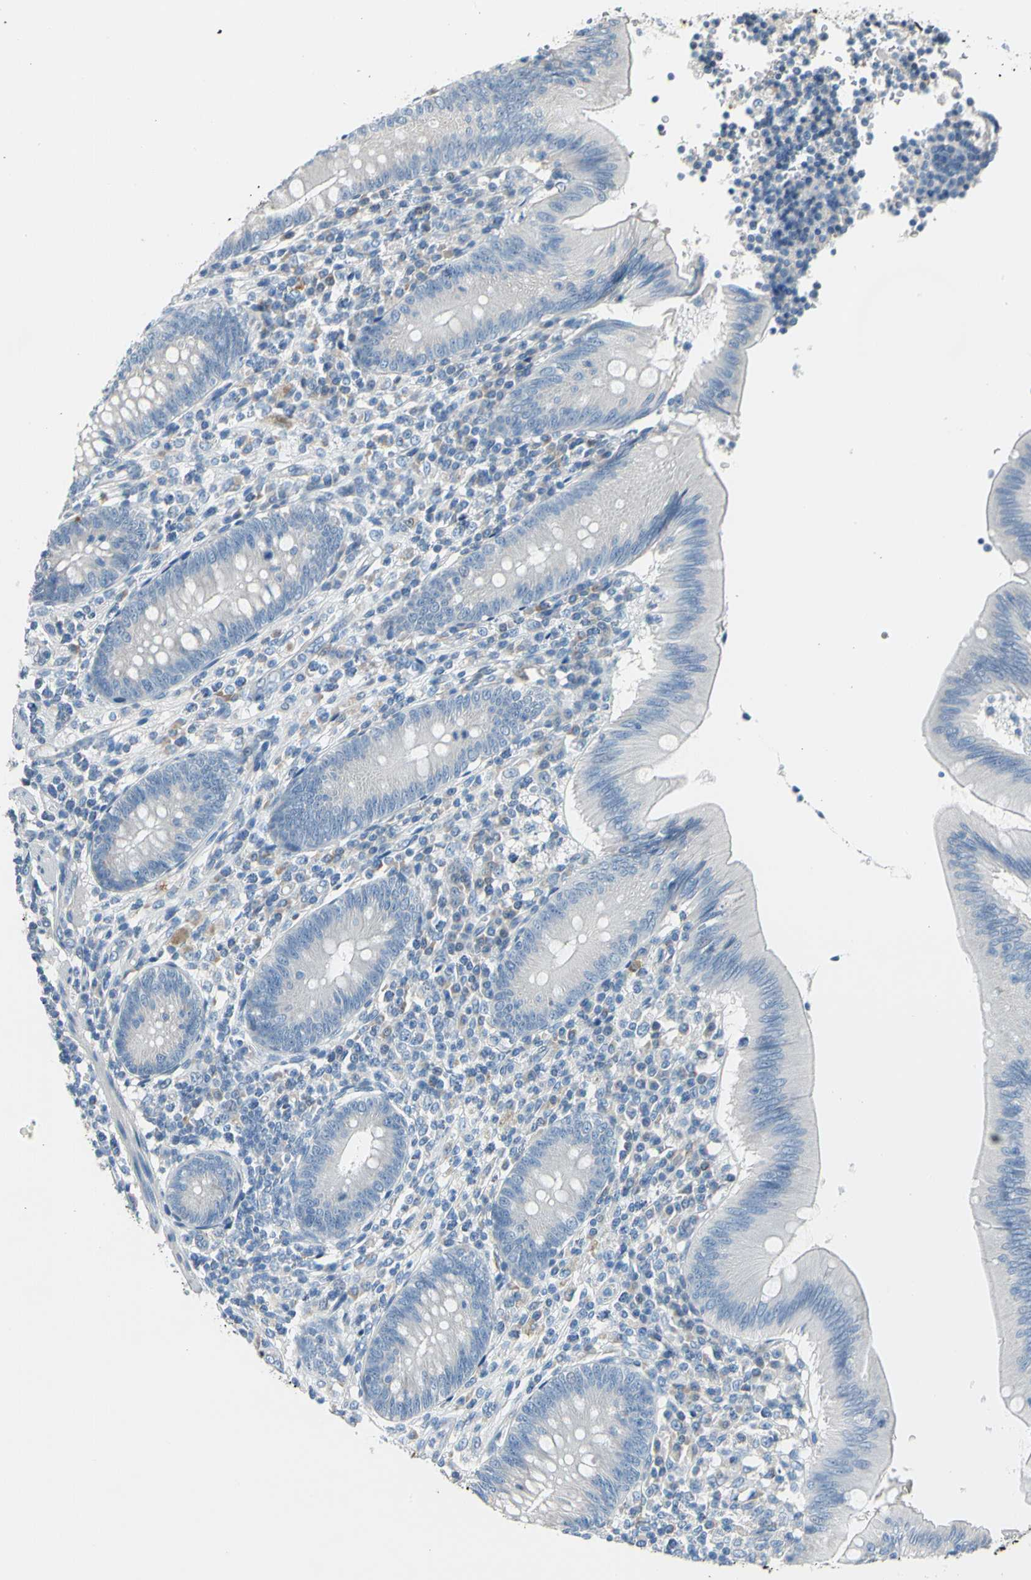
{"staining": {"intensity": "negative", "quantity": "none", "location": "none"}, "tissue": "appendix", "cell_type": "Glandular cells", "image_type": "normal", "snomed": [{"axis": "morphology", "description": "Normal tissue, NOS"}, {"axis": "morphology", "description": "Inflammation, NOS"}, {"axis": "topography", "description": "Appendix"}], "caption": "Histopathology image shows no significant protein expression in glandular cells of benign appendix. The staining was performed using DAB (3,3'-diaminobenzidine) to visualize the protein expression in brown, while the nuclei were stained in blue with hematoxylin (Magnification: 20x).", "gene": "STK40", "patient": {"sex": "male", "age": 46}}